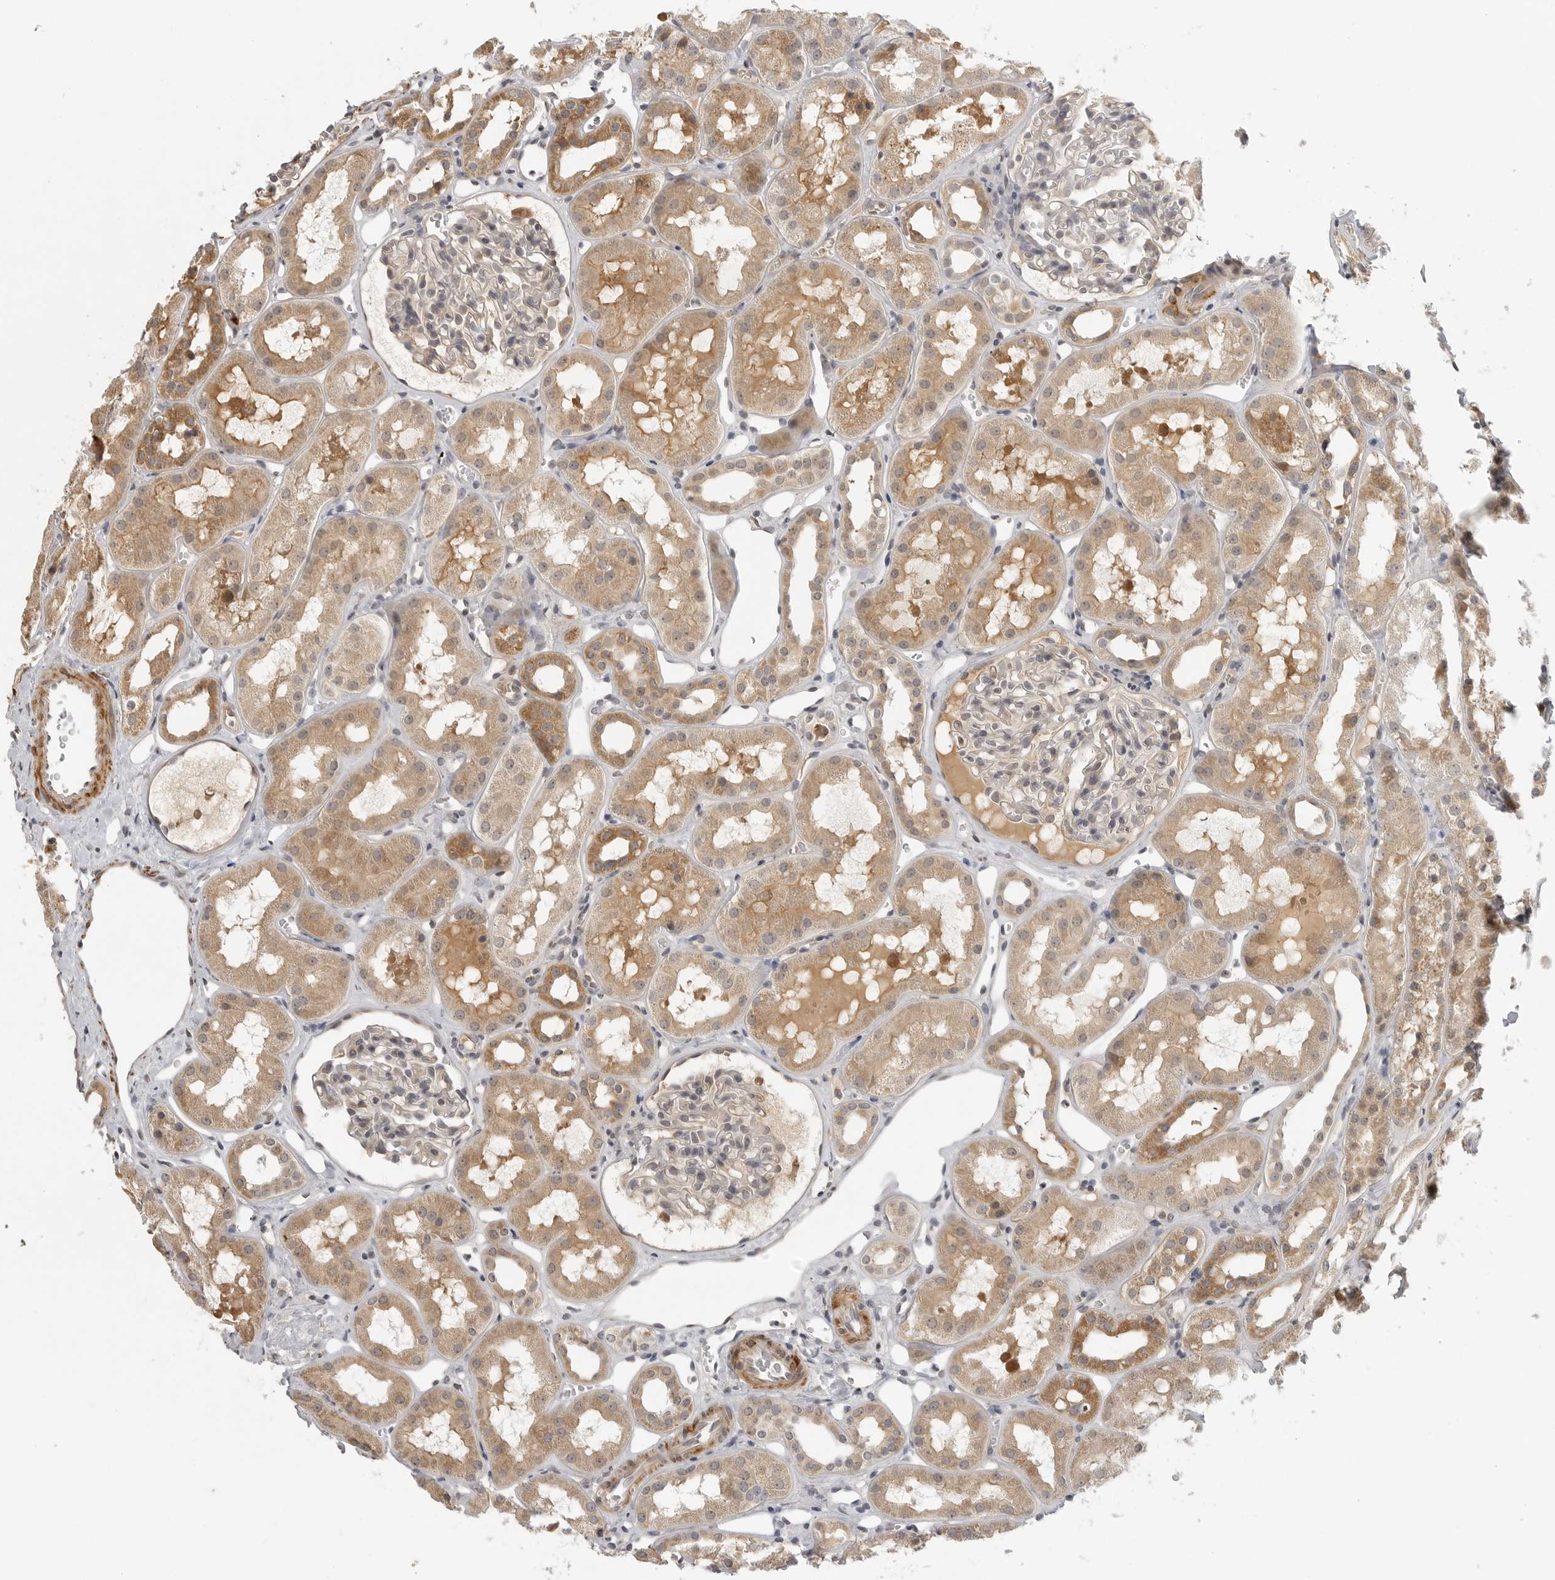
{"staining": {"intensity": "negative", "quantity": "none", "location": "none"}, "tissue": "kidney", "cell_type": "Cells in glomeruli", "image_type": "normal", "snomed": [{"axis": "morphology", "description": "Normal tissue, NOS"}, {"axis": "topography", "description": "Kidney"}], "caption": "The micrograph displays no significant positivity in cells in glomeruli of kidney. (DAB (3,3'-diaminobenzidine) immunohistochemistry, high magnification).", "gene": "MAP7D1", "patient": {"sex": "male", "age": 16}}